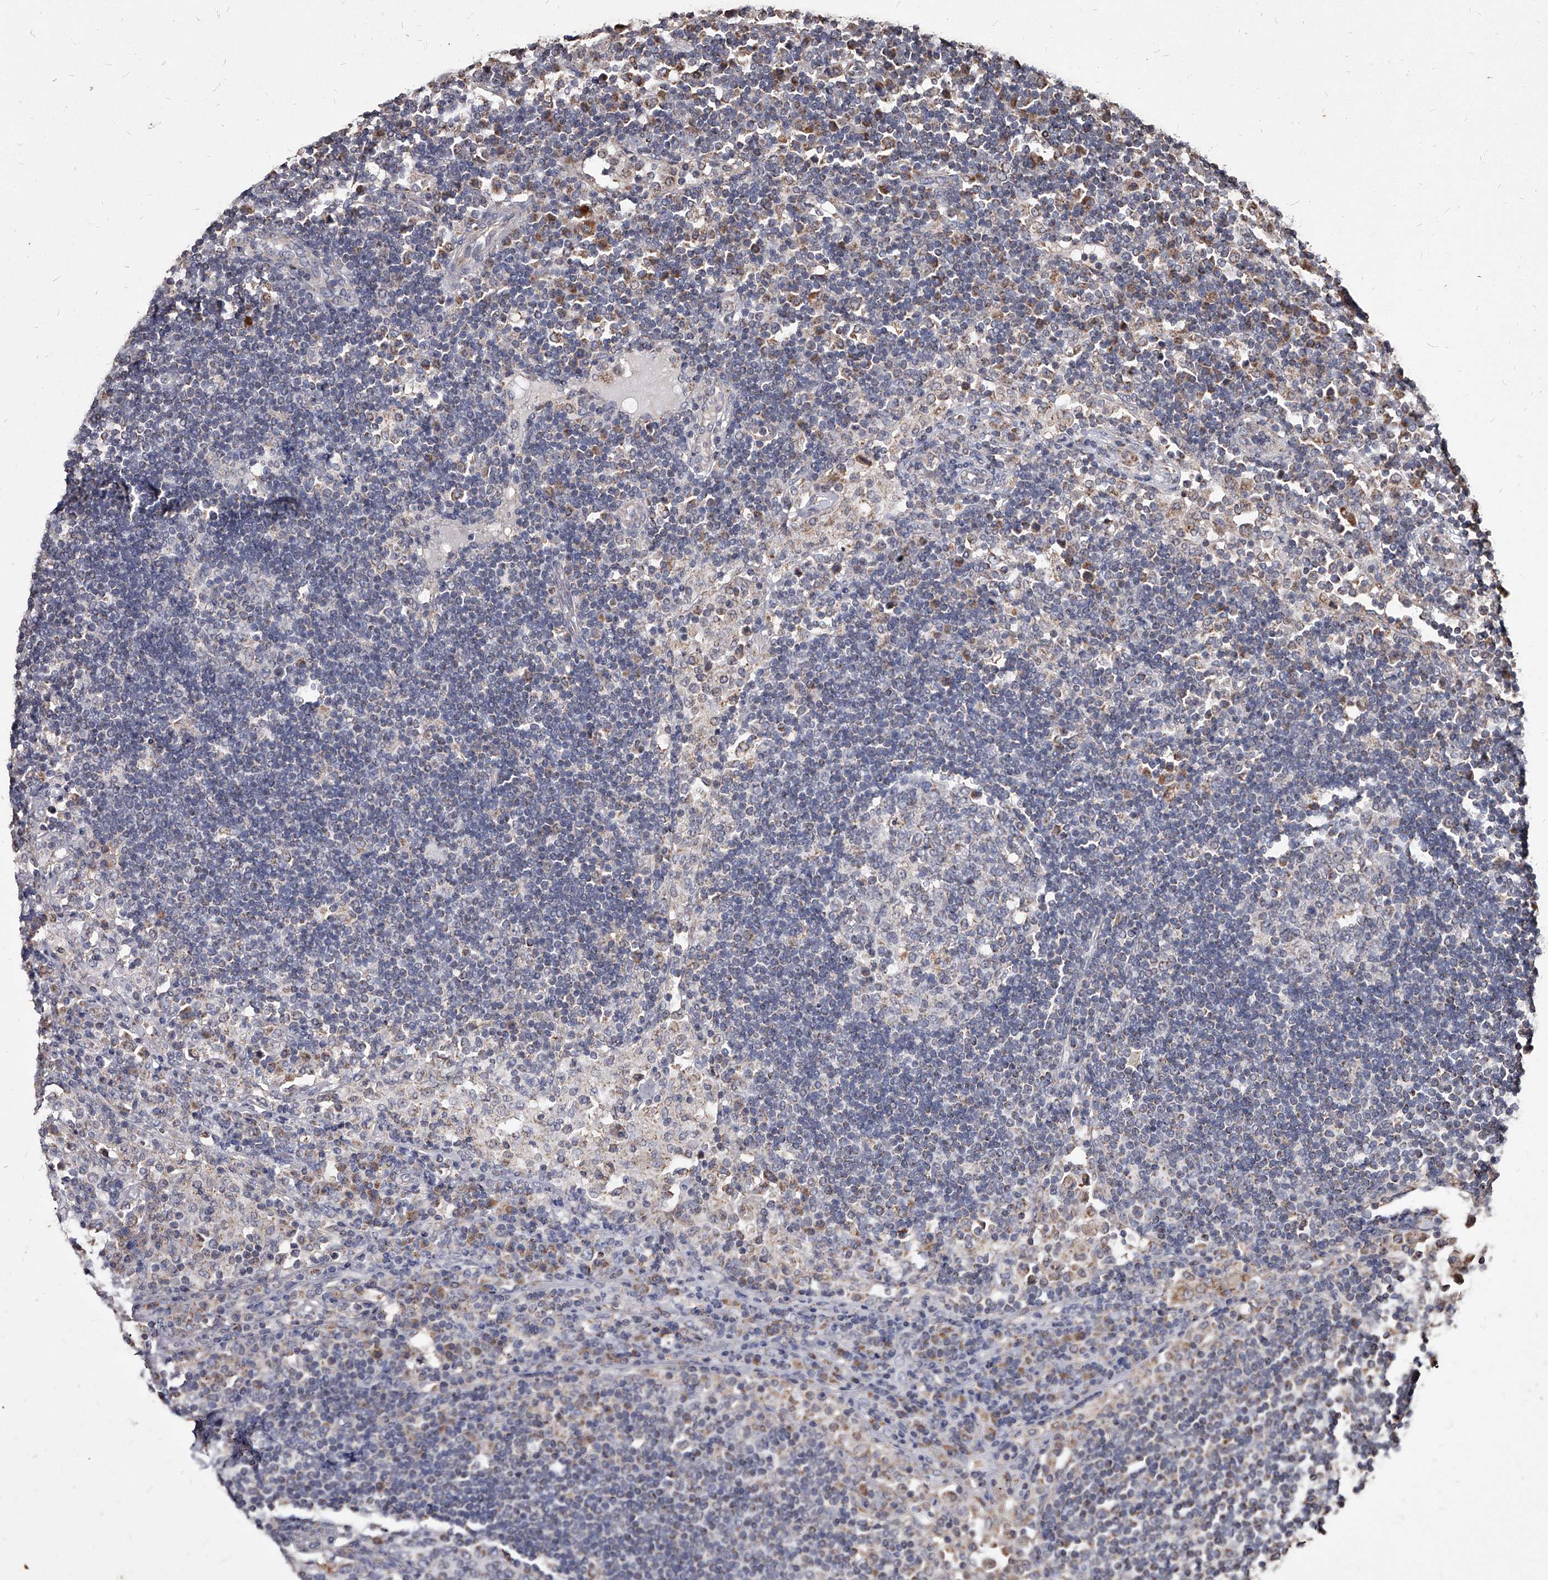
{"staining": {"intensity": "weak", "quantity": "<25%", "location": "cytoplasmic/membranous"}, "tissue": "lymph node", "cell_type": "Germinal center cells", "image_type": "normal", "snomed": [{"axis": "morphology", "description": "Normal tissue, NOS"}, {"axis": "topography", "description": "Lymph node"}], "caption": "Human lymph node stained for a protein using IHC exhibits no staining in germinal center cells.", "gene": "GPR183", "patient": {"sex": "female", "age": 53}}